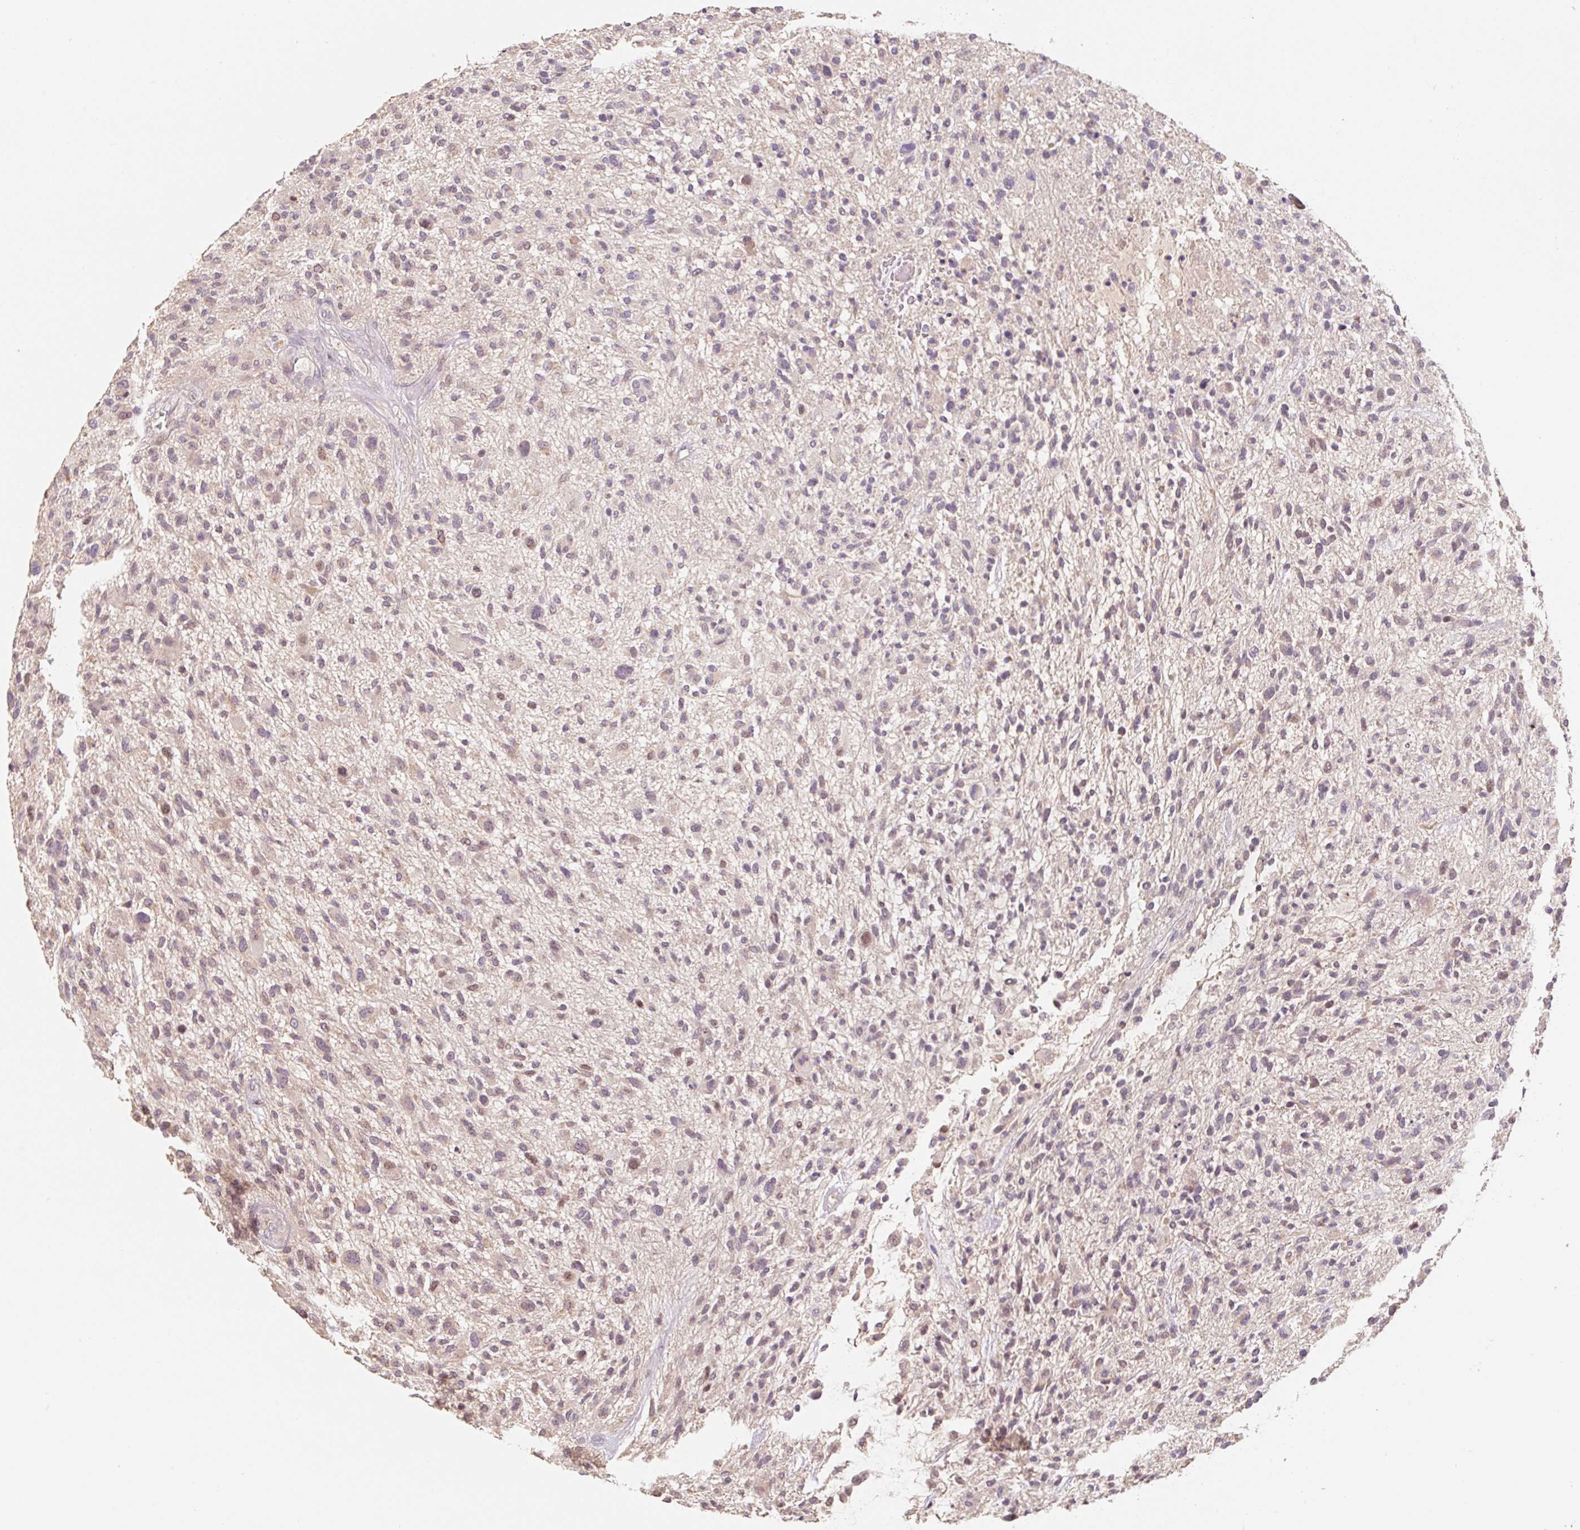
{"staining": {"intensity": "weak", "quantity": "25%-75%", "location": "cytoplasmic/membranous"}, "tissue": "glioma", "cell_type": "Tumor cells", "image_type": "cancer", "snomed": [{"axis": "morphology", "description": "Glioma, malignant, High grade"}, {"axis": "topography", "description": "Brain"}], "caption": "DAB (3,3'-diaminobenzidine) immunohistochemical staining of human glioma reveals weak cytoplasmic/membranous protein expression in approximately 25%-75% of tumor cells.", "gene": "MIA2", "patient": {"sex": "male", "age": 47}}